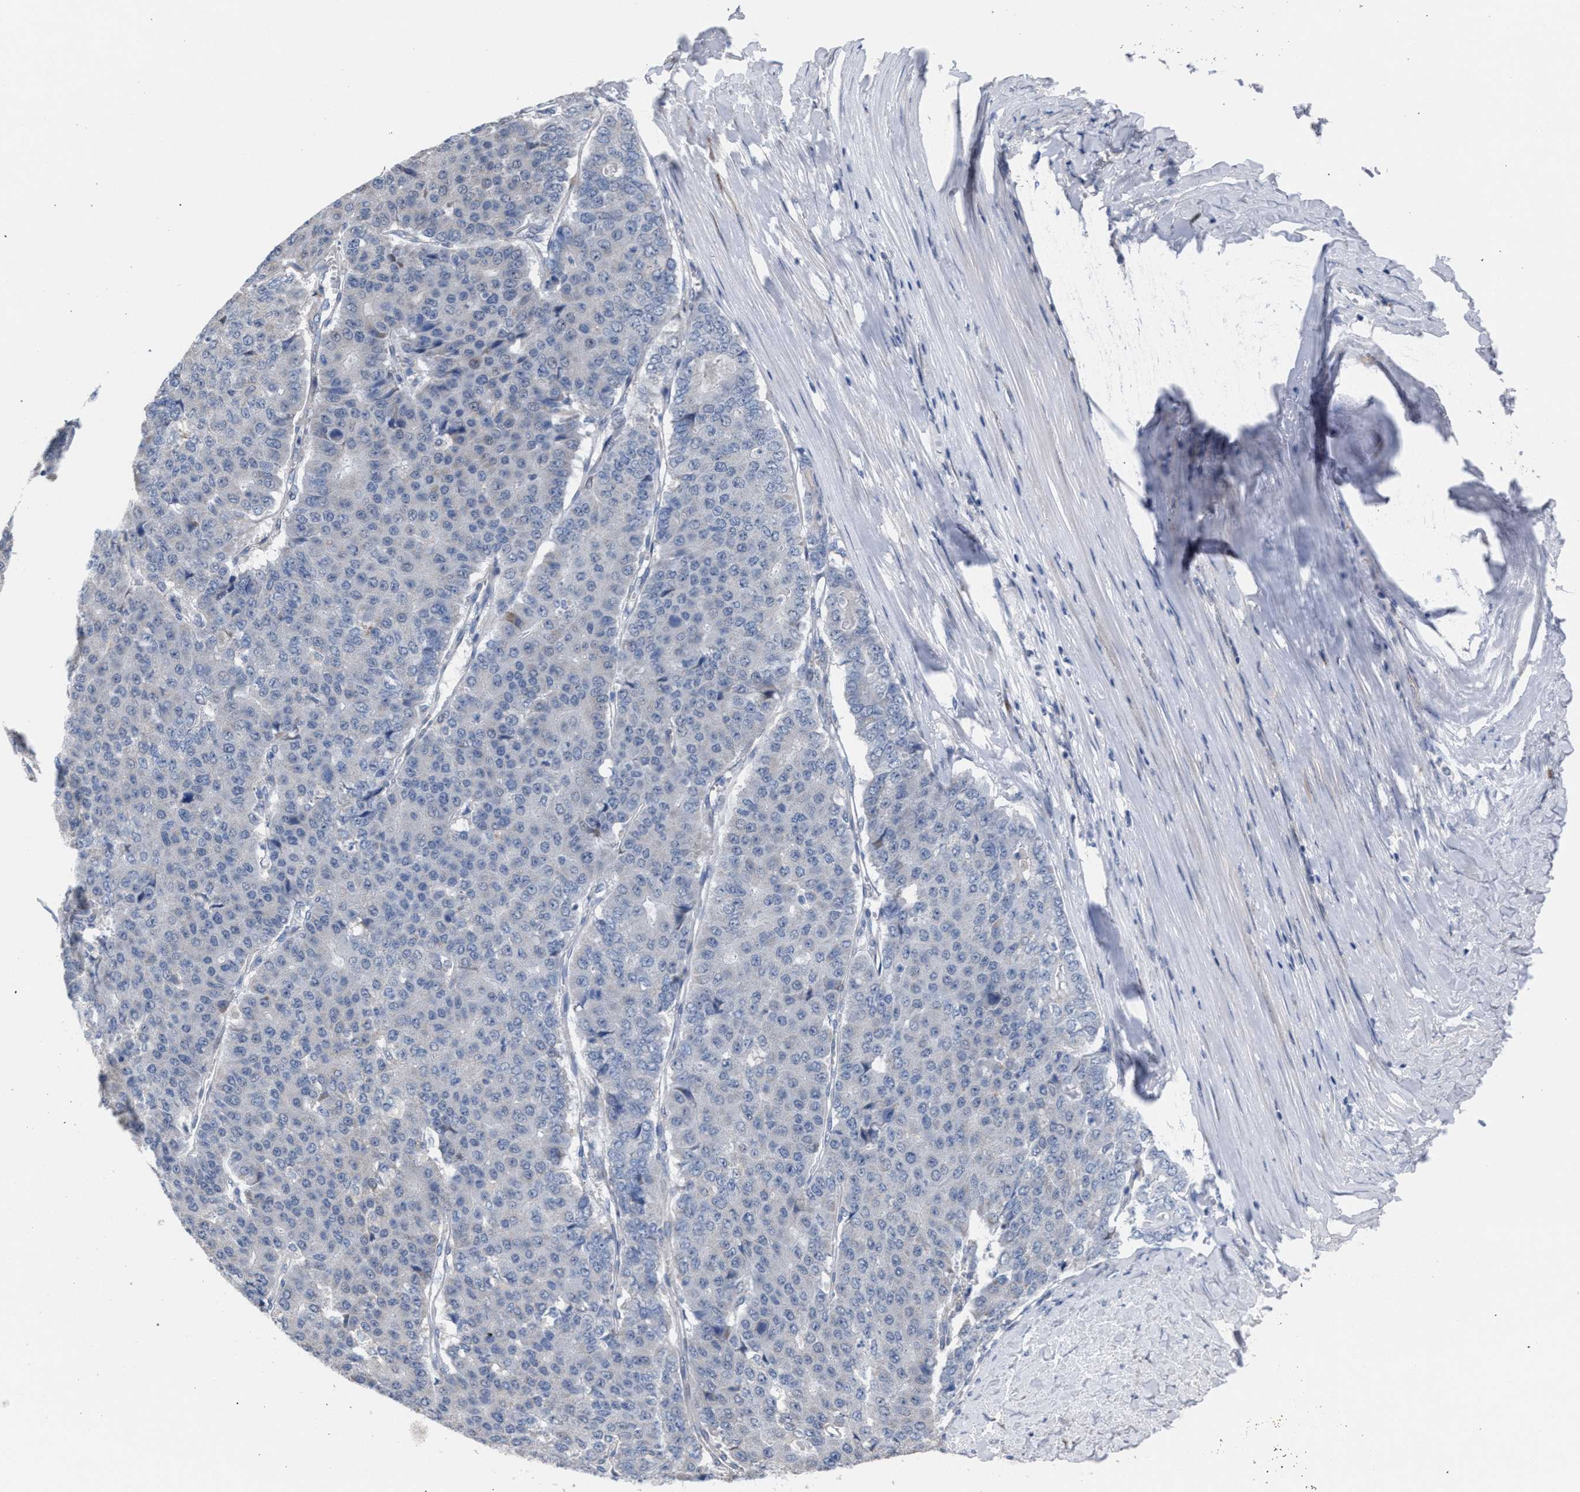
{"staining": {"intensity": "negative", "quantity": "none", "location": "none"}, "tissue": "pancreatic cancer", "cell_type": "Tumor cells", "image_type": "cancer", "snomed": [{"axis": "morphology", "description": "Adenocarcinoma, NOS"}, {"axis": "topography", "description": "Pancreas"}], "caption": "Photomicrograph shows no significant protein expression in tumor cells of pancreatic cancer (adenocarcinoma).", "gene": "RNF135", "patient": {"sex": "male", "age": 50}}